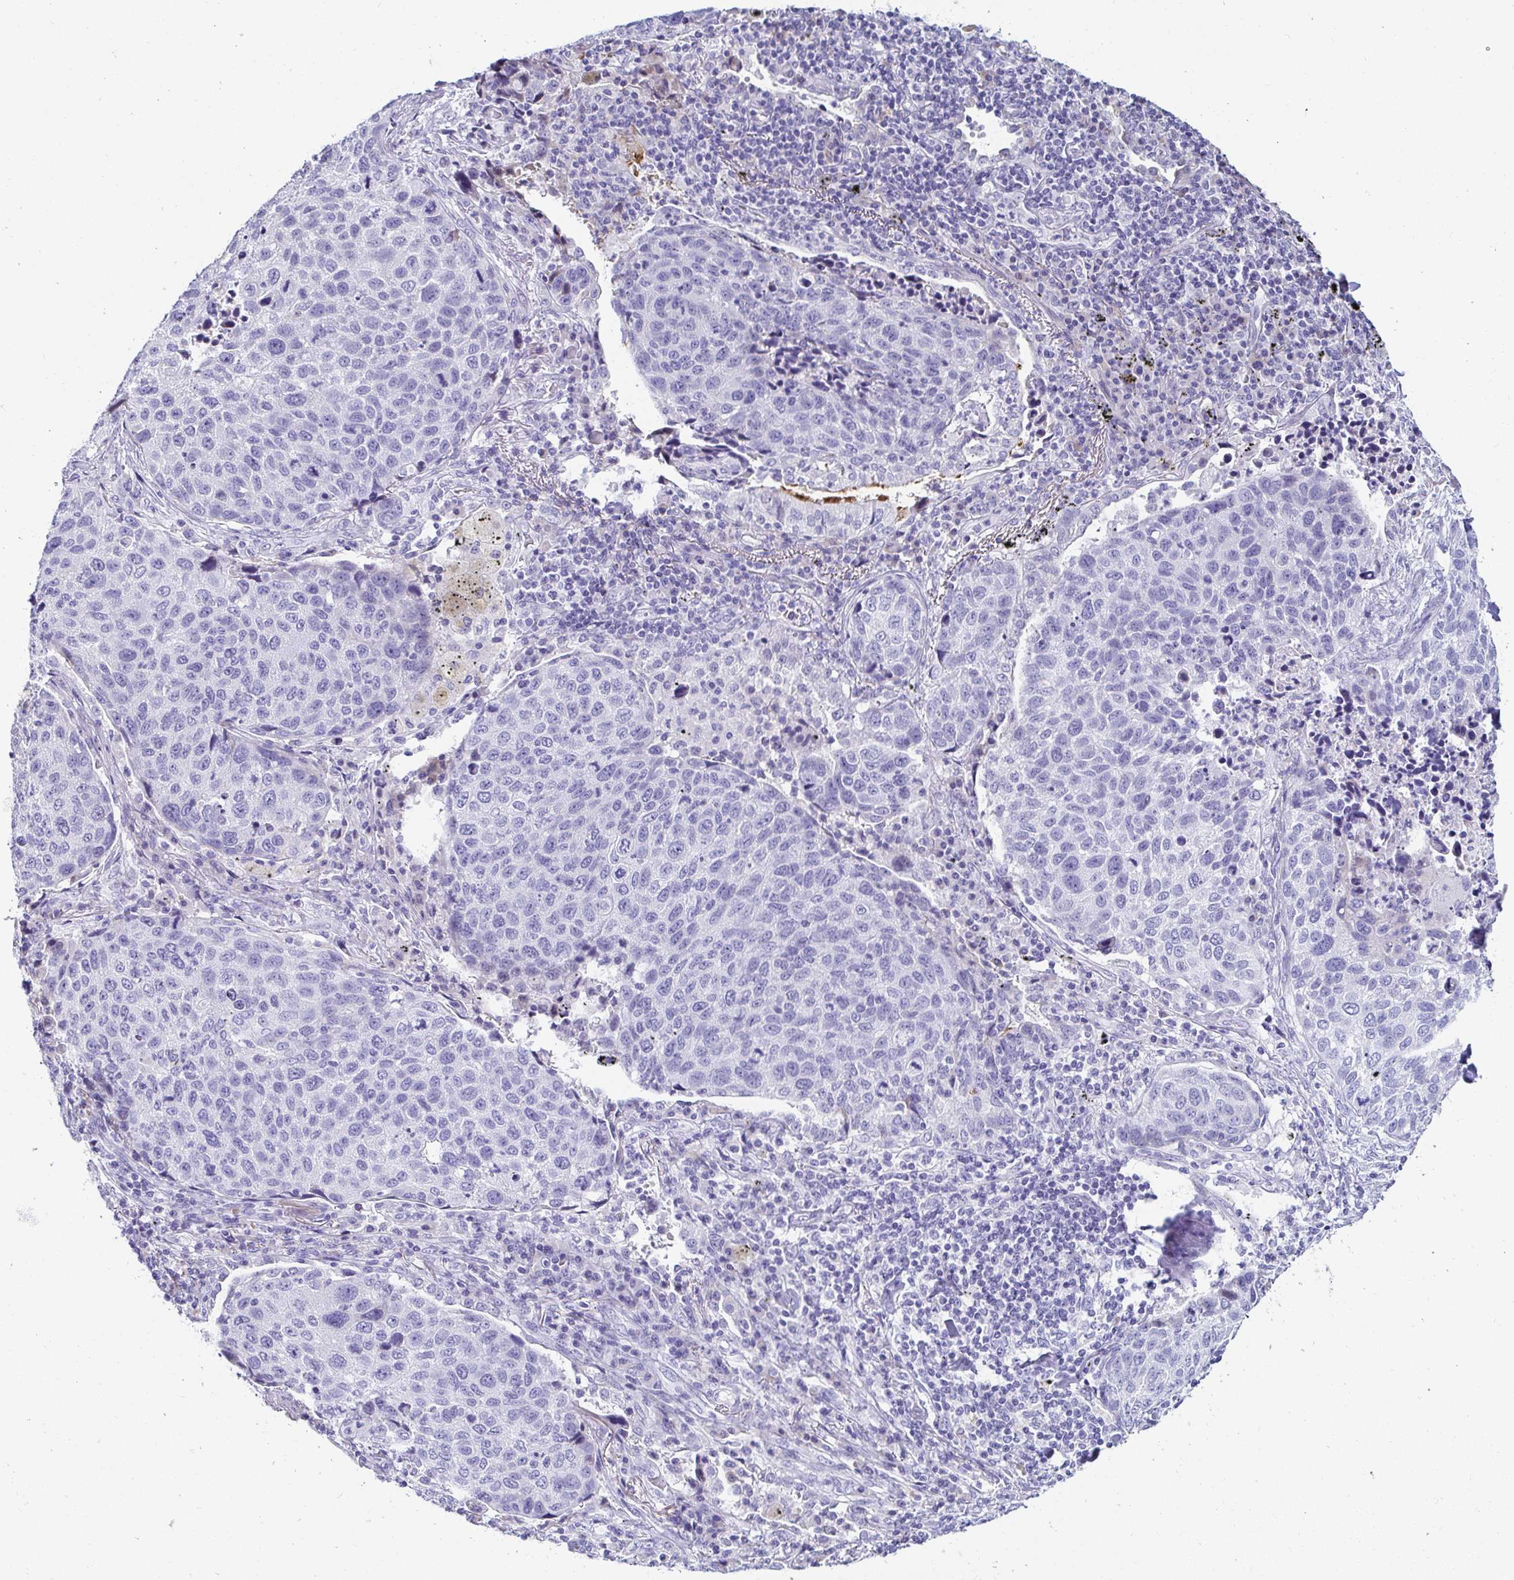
{"staining": {"intensity": "negative", "quantity": "none", "location": "none"}, "tissue": "lung cancer", "cell_type": "Tumor cells", "image_type": "cancer", "snomed": [{"axis": "morphology", "description": "Squamous cell carcinoma, NOS"}, {"axis": "topography", "description": "Lymph node"}, {"axis": "topography", "description": "Lung"}], "caption": "Immunohistochemical staining of lung squamous cell carcinoma shows no significant staining in tumor cells.", "gene": "C4orf17", "patient": {"sex": "male", "age": 61}}